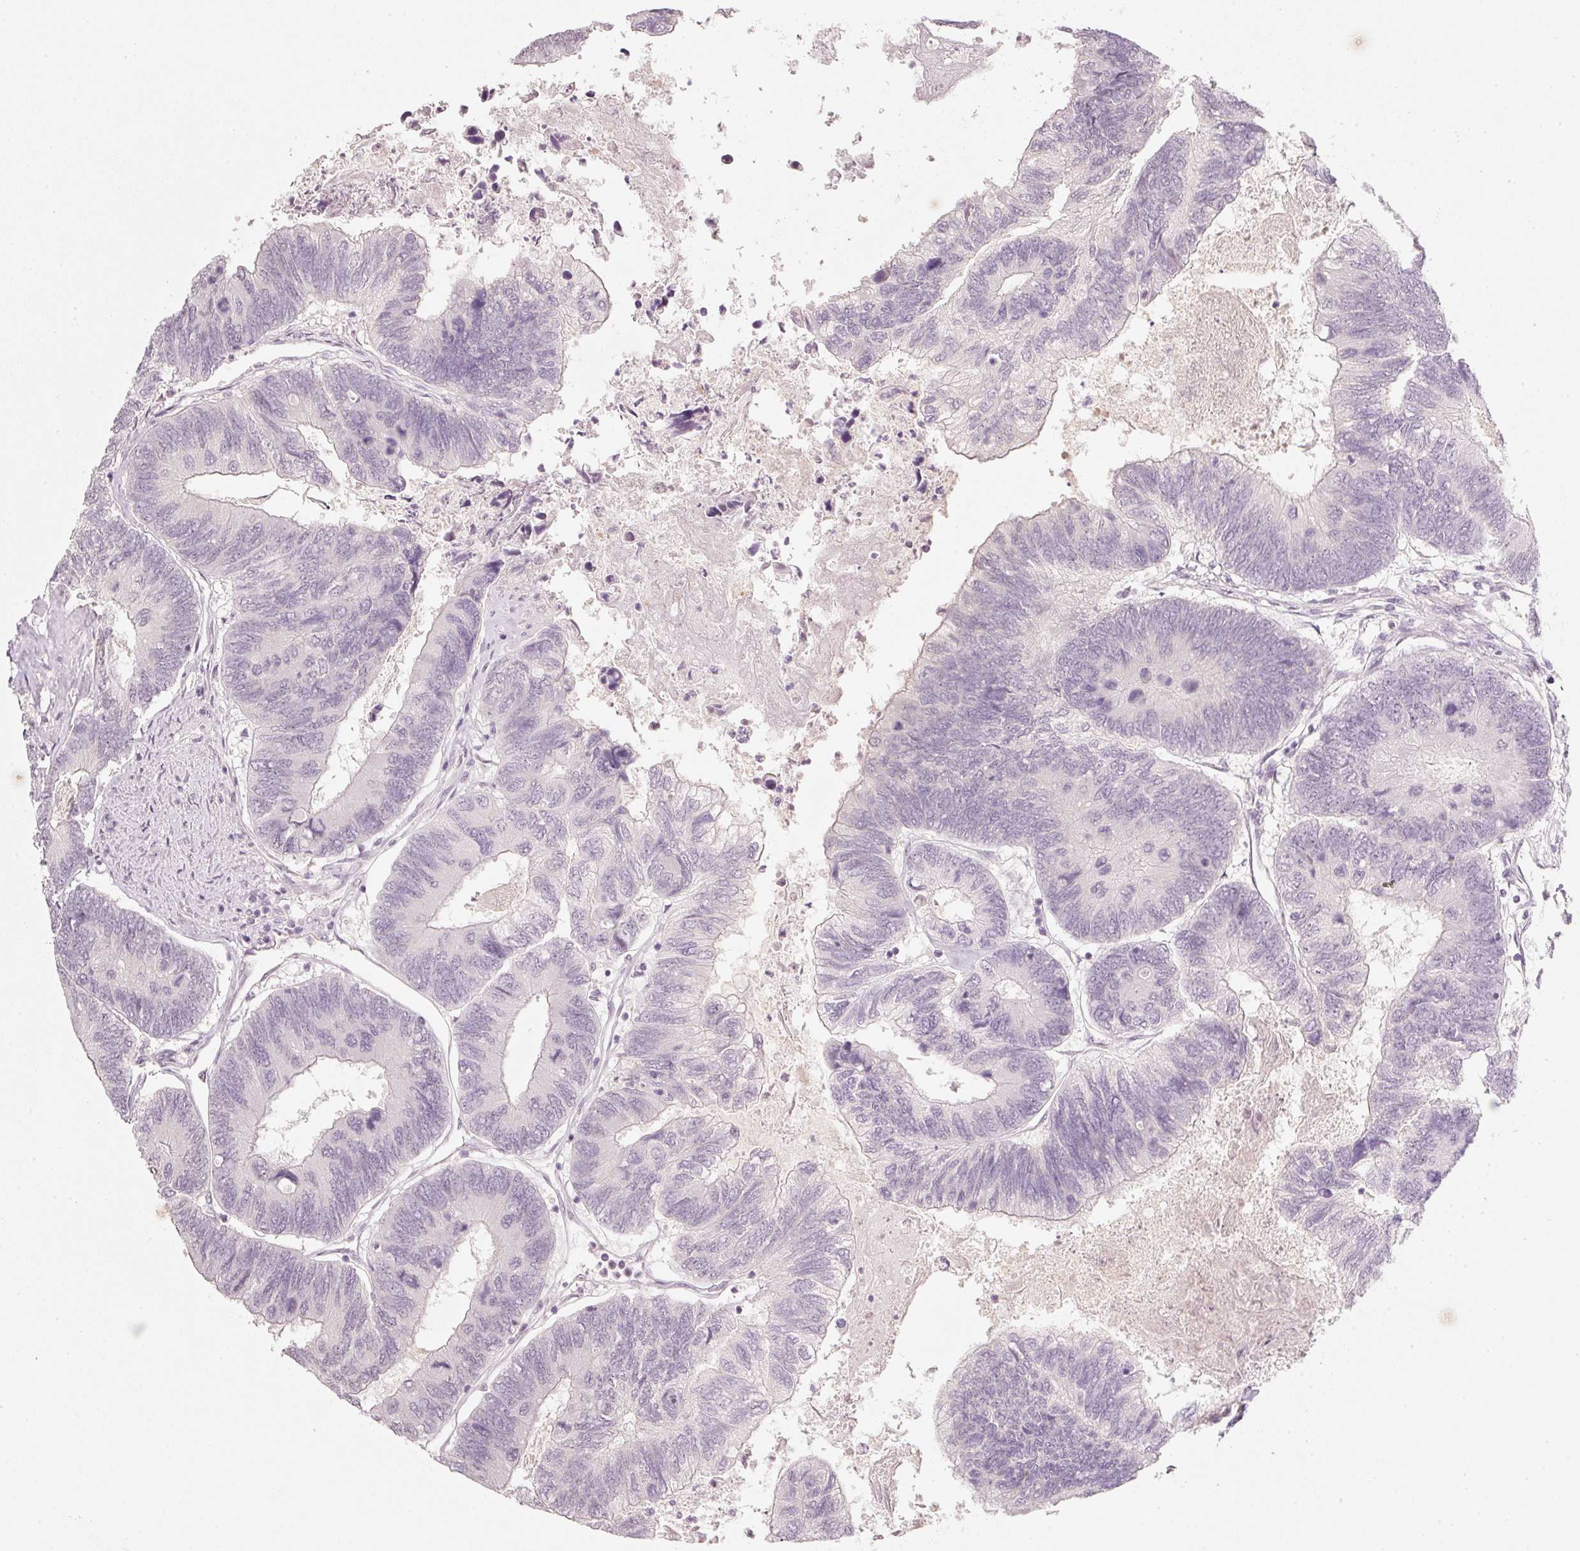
{"staining": {"intensity": "negative", "quantity": "none", "location": "none"}, "tissue": "colorectal cancer", "cell_type": "Tumor cells", "image_type": "cancer", "snomed": [{"axis": "morphology", "description": "Adenocarcinoma, NOS"}, {"axis": "topography", "description": "Colon"}], "caption": "Colorectal adenocarcinoma was stained to show a protein in brown. There is no significant staining in tumor cells.", "gene": "STEAP1", "patient": {"sex": "female", "age": 67}}